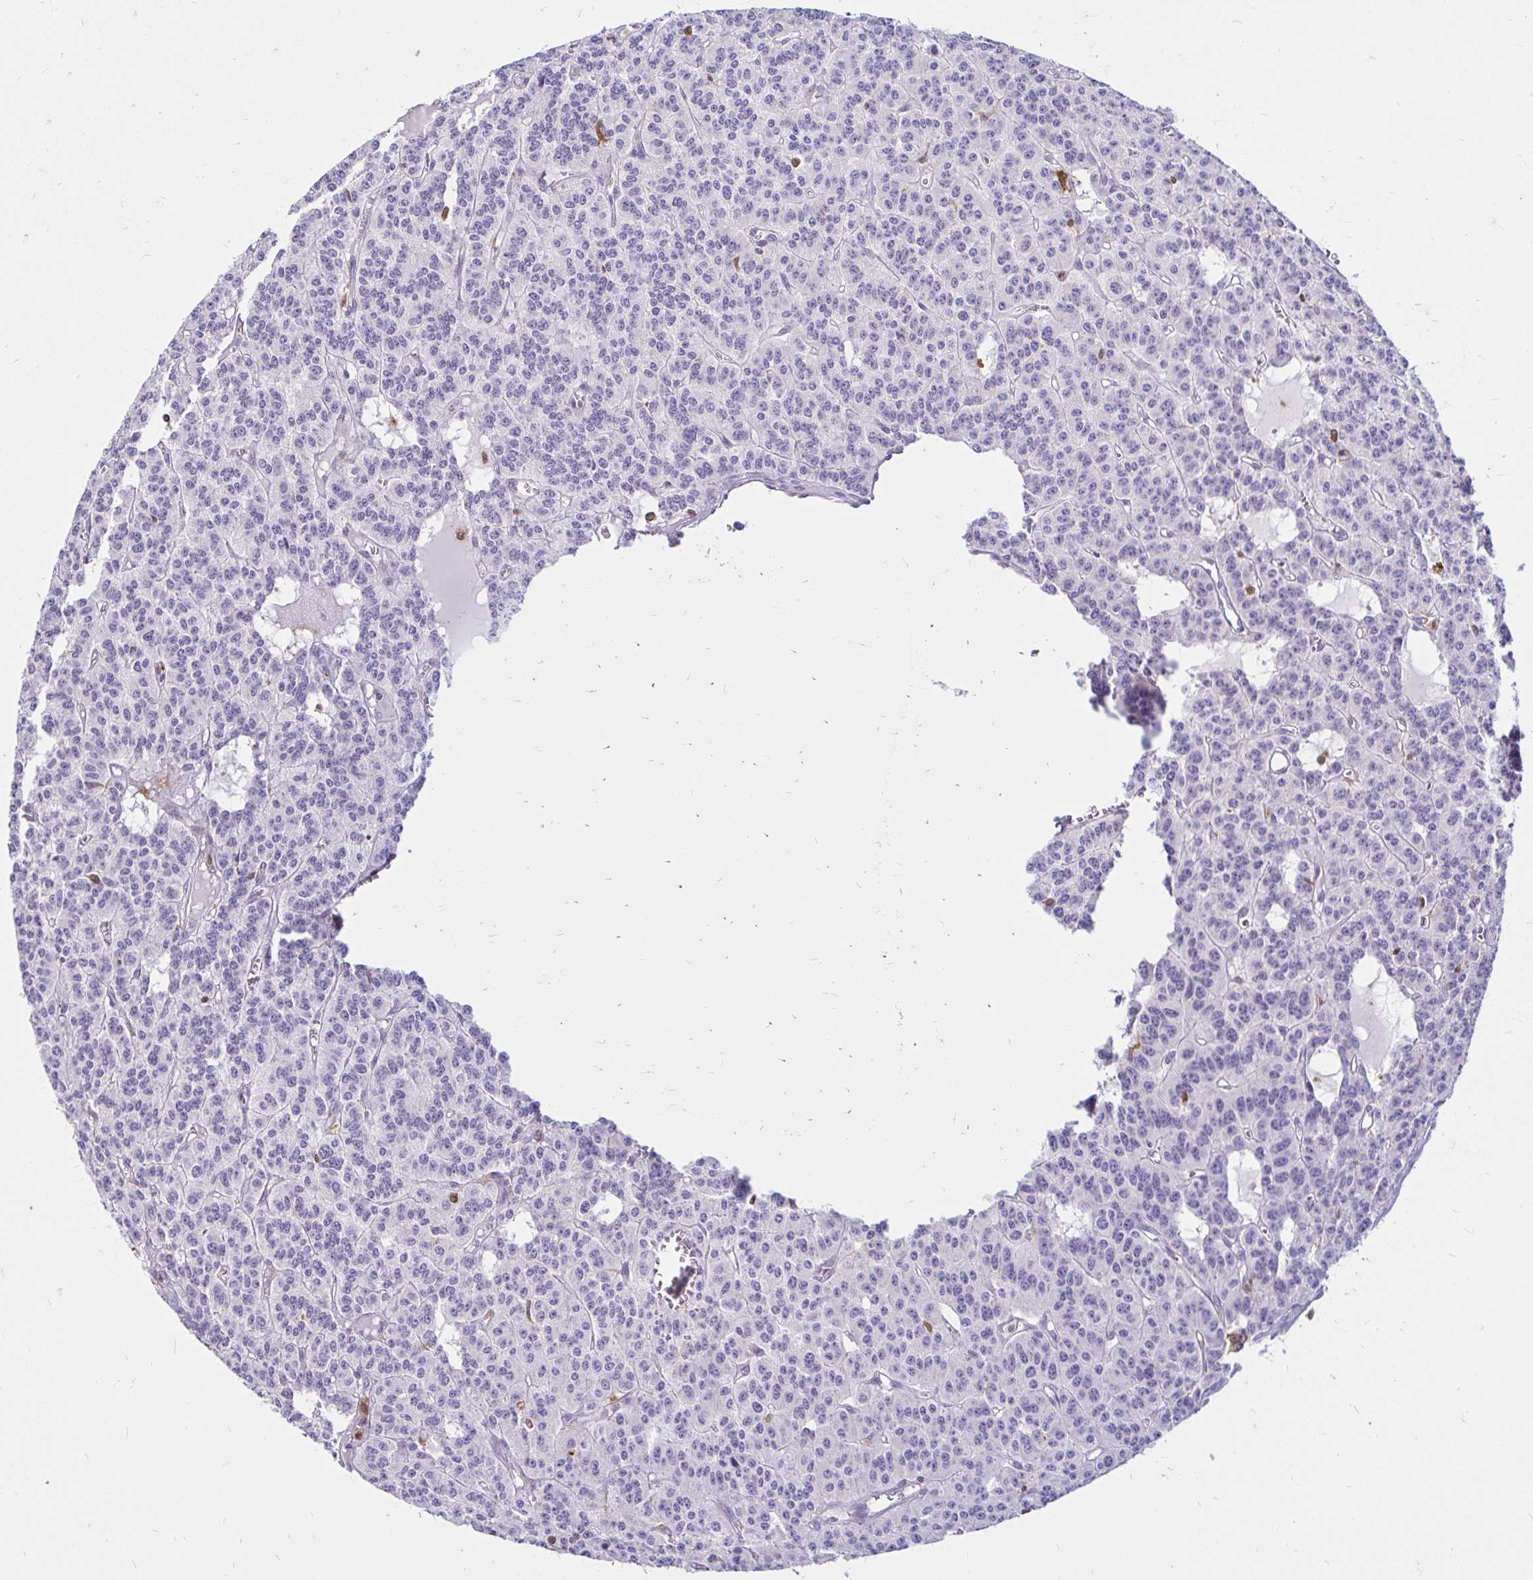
{"staining": {"intensity": "negative", "quantity": "none", "location": "none"}, "tissue": "carcinoid", "cell_type": "Tumor cells", "image_type": "cancer", "snomed": [{"axis": "morphology", "description": "Carcinoid, malignant, NOS"}, {"axis": "topography", "description": "Lung"}], "caption": "DAB immunohistochemical staining of human carcinoid exhibits no significant positivity in tumor cells.", "gene": "PYCARD", "patient": {"sex": "female", "age": 71}}